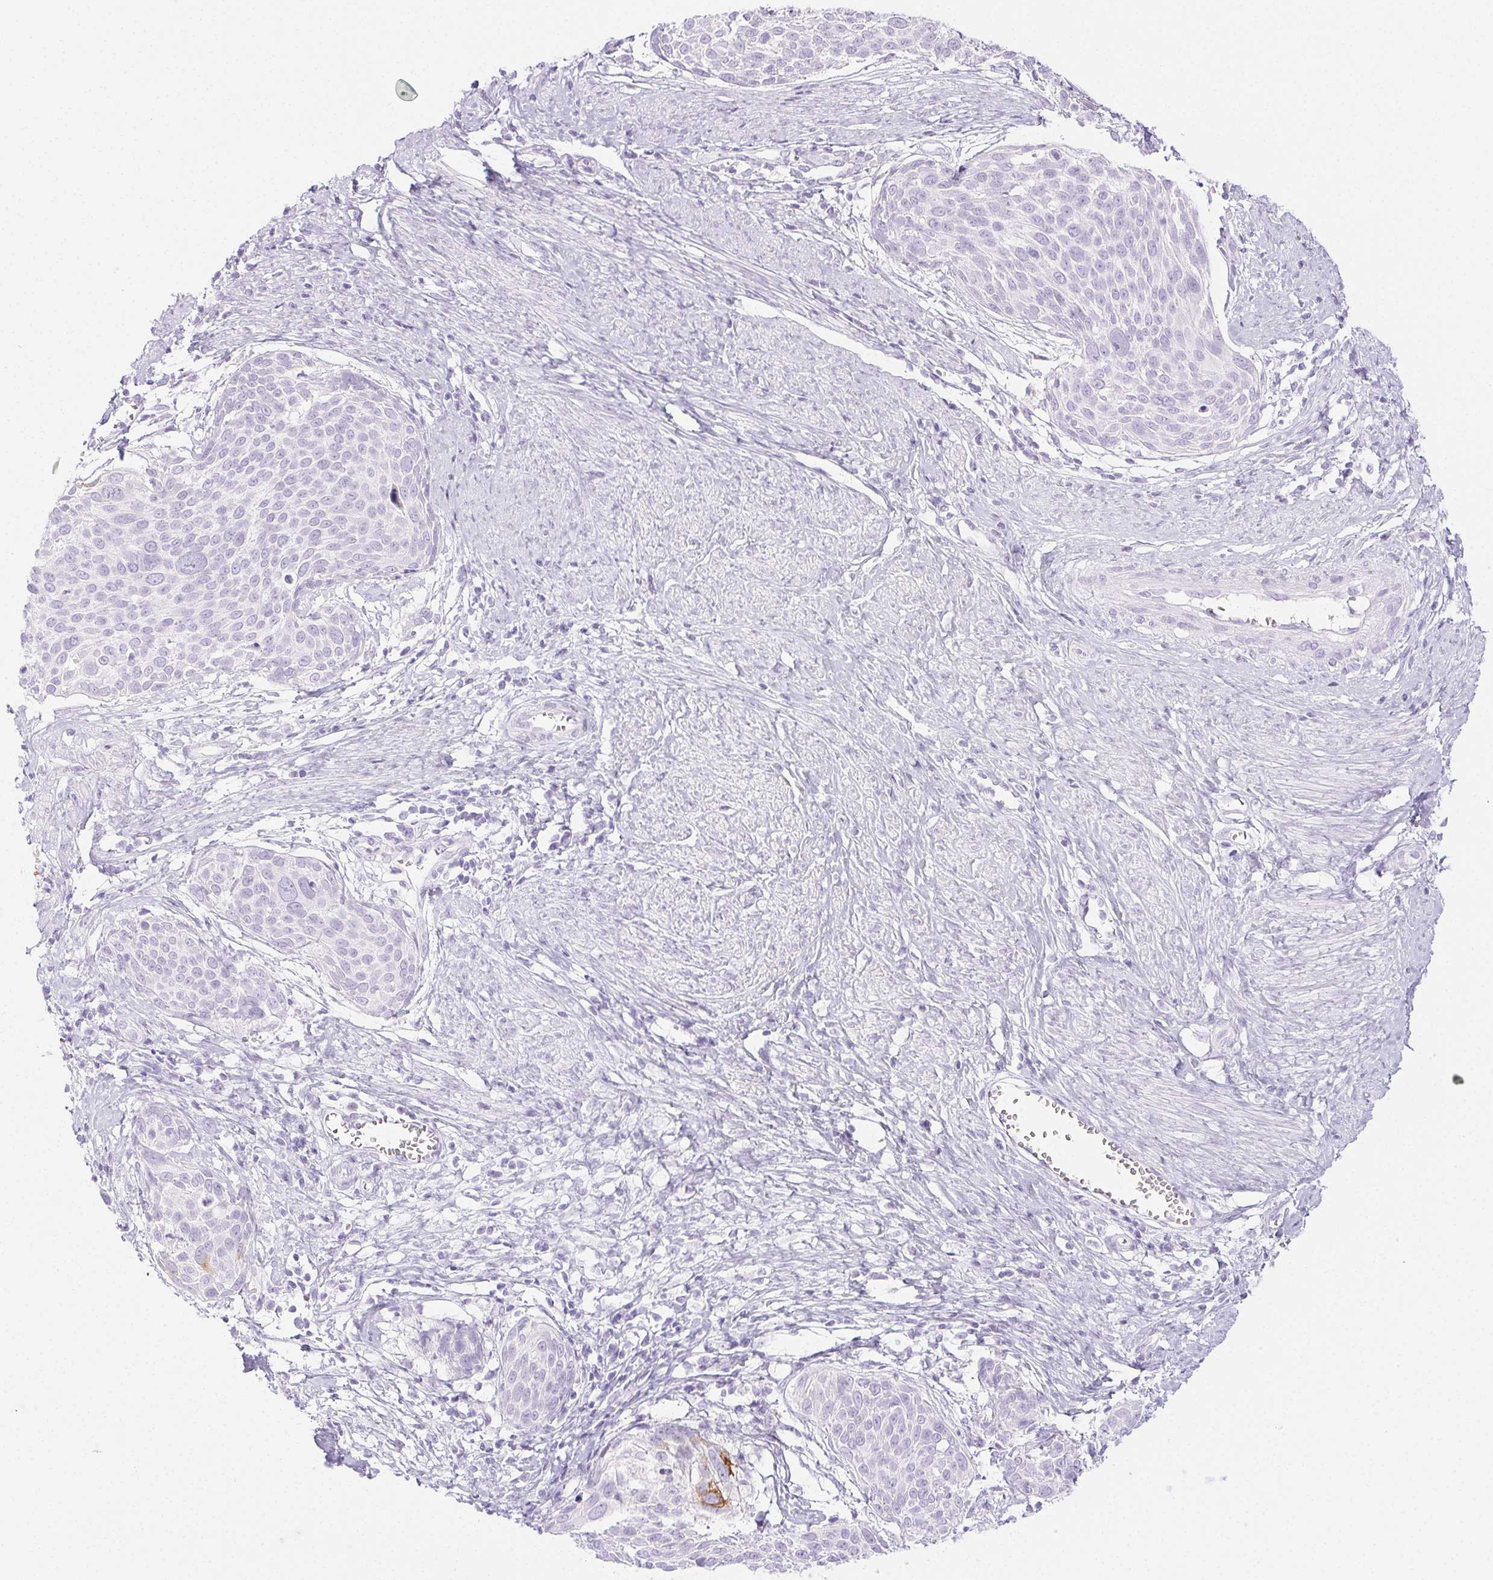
{"staining": {"intensity": "moderate", "quantity": "<25%", "location": "cytoplasmic/membranous"}, "tissue": "cervical cancer", "cell_type": "Tumor cells", "image_type": "cancer", "snomed": [{"axis": "morphology", "description": "Squamous cell carcinoma, NOS"}, {"axis": "topography", "description": "Cervix"}], "caption": "Immunohistochemistry (IHC) image of neoplastic tissue: human cervical cancer (squamous cell carcinoma) stained using IHC shows low levels of moderate protein expression localized specifically in the cytoplasmic/membranous of tumor cells, appearing as a cytoplasmic/membranous brown color.", "gene": "PI3", "patient": {"sex": "female", "age": 39}}